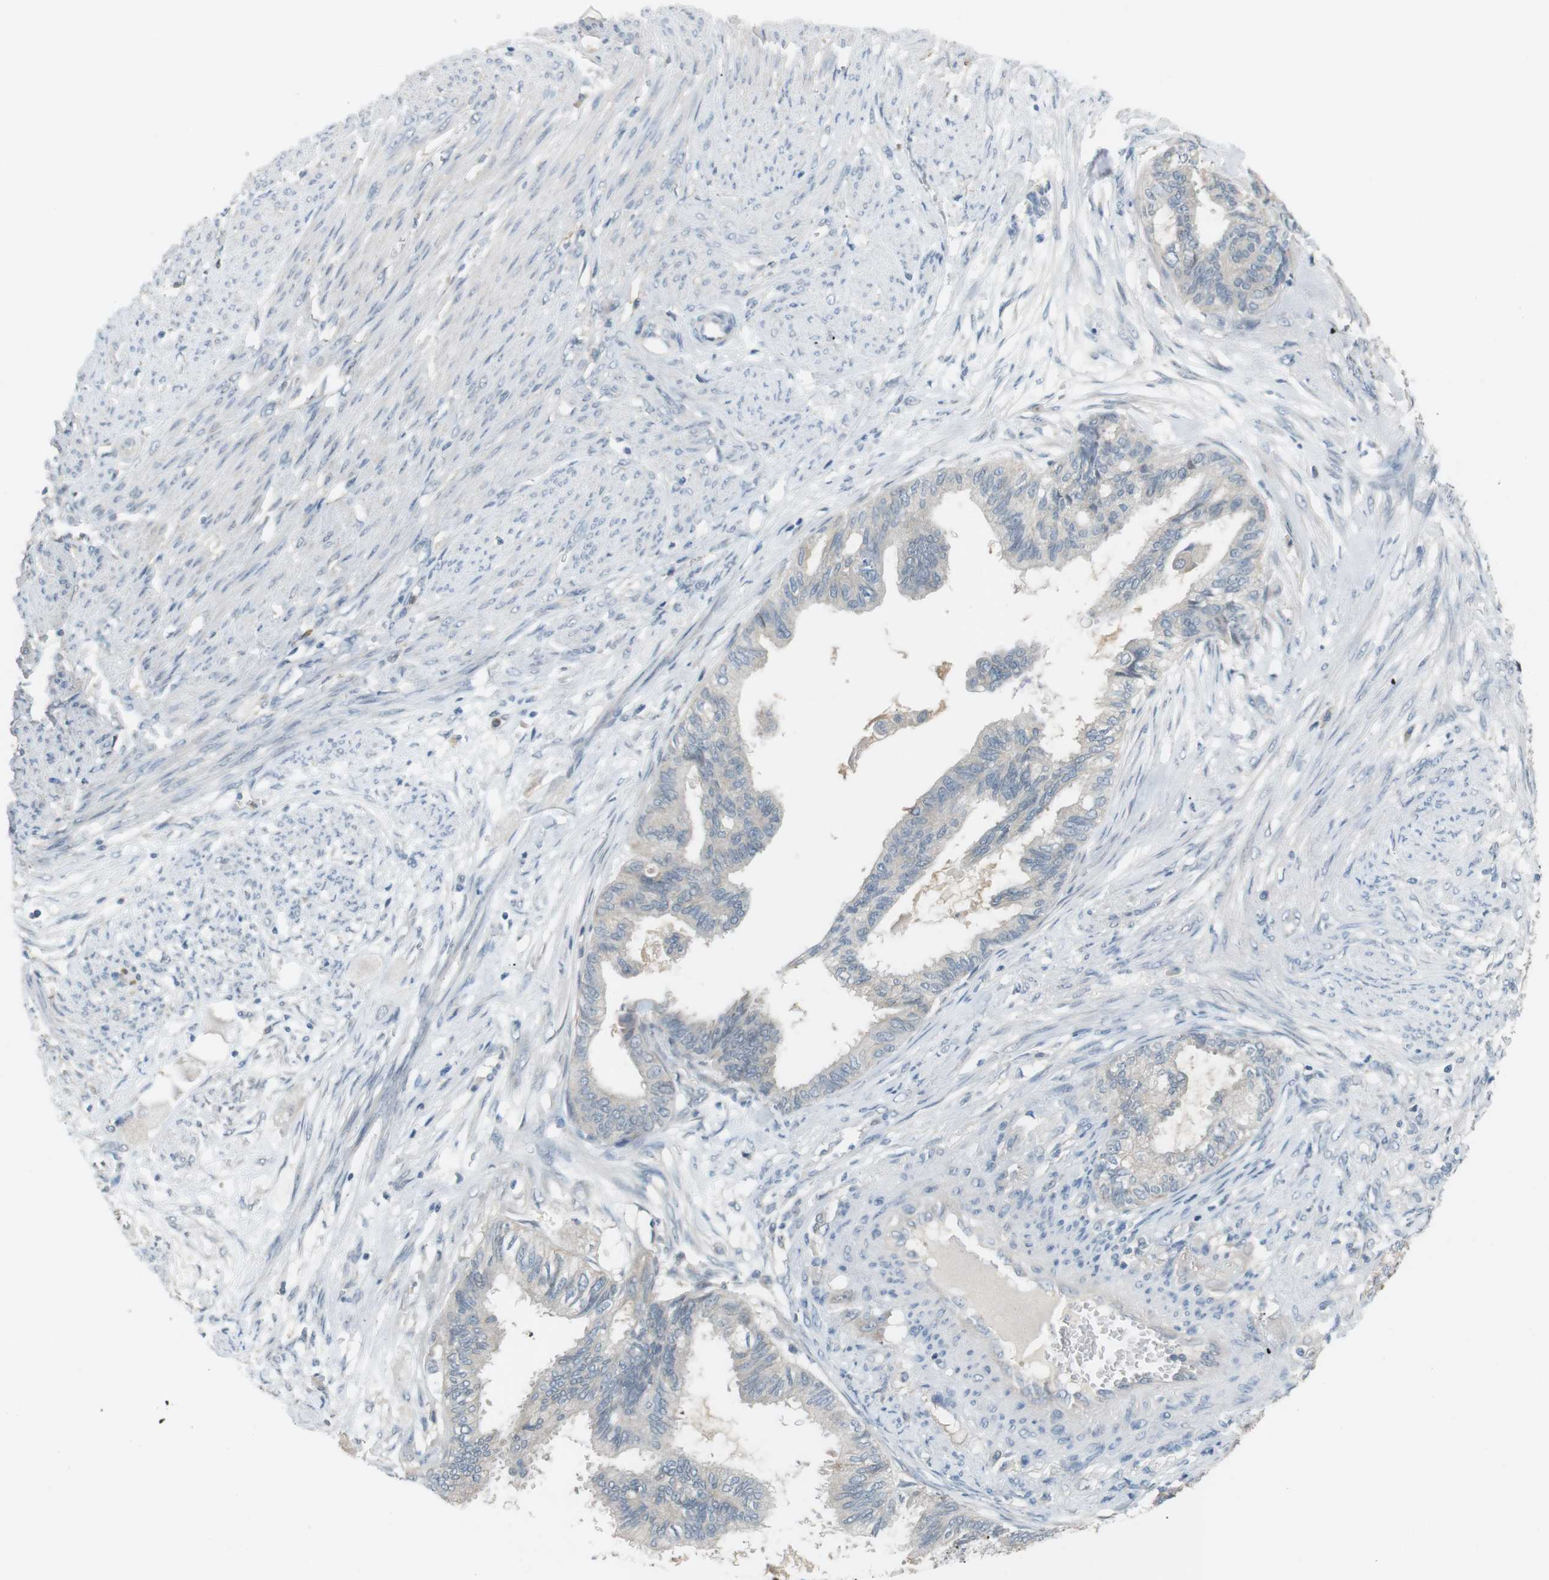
{"staining": {"intensity": "weak", "quantity": "<25%", "location": "cytoplasmic/membranous"}, "tissue": "cervical cancer", "cell_type": "Tumor cells", "image_type": "cancer", "snomed": [{"axis": "morphology", "description": "Normal tissue, NOS"}, {"axis": "morphology", "description": "Adenocarcinoma, NOS"}, {"axis": "topography", "description": "Cervix"}, {"axis": "topography", "description": "Endometrium"}], "caption": "Adenocarcinoma (cervical) was stained to show a protein in brown. There is no significant positivity in tumor cells. (Brightfield microscopy of DAB (3,3'-diaminobenzidine) IHC at high magnification).", "gene": "RTN3", "patient": {"sex": "female", "age": 86}}